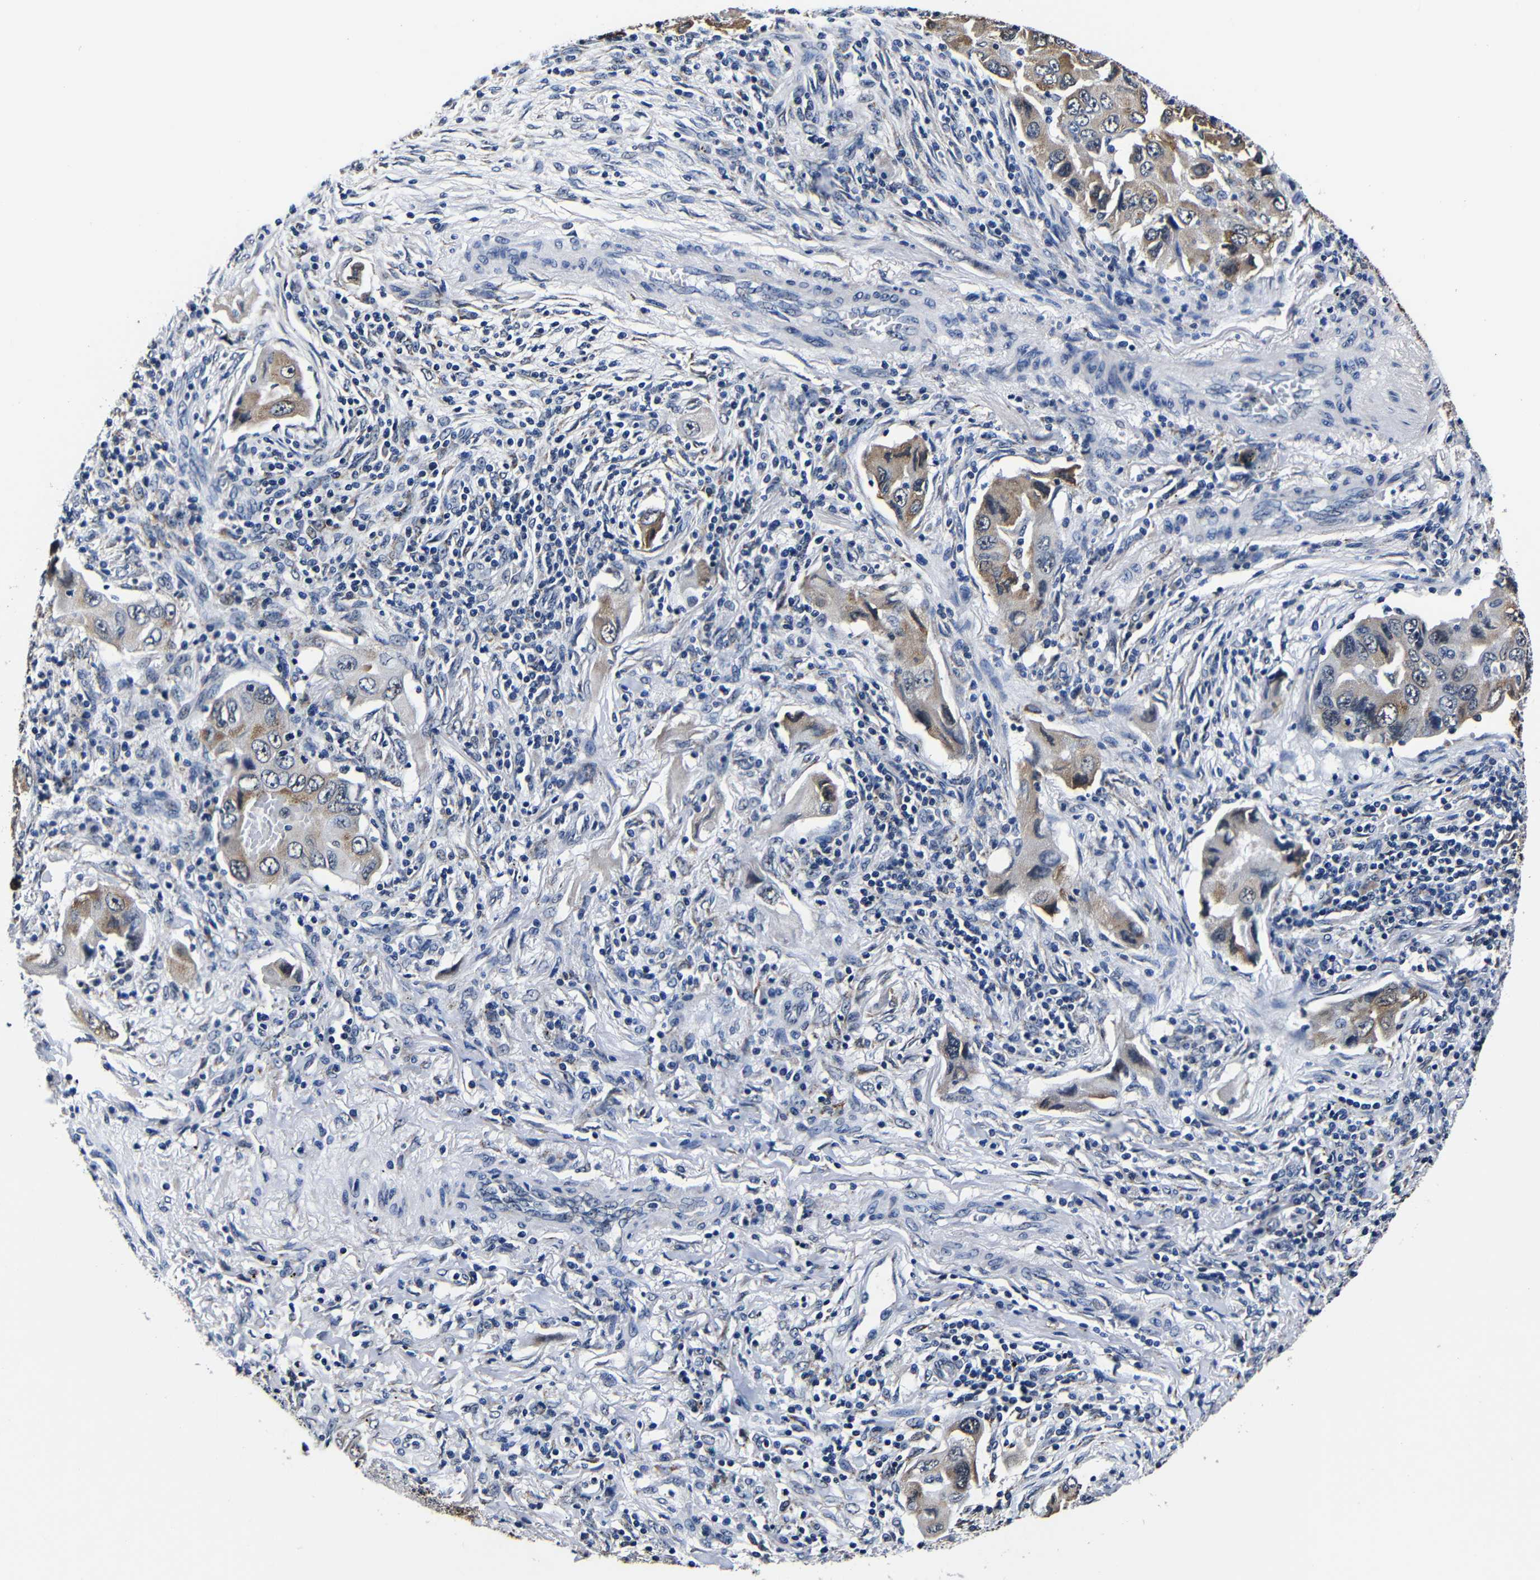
{"staining": {"intensity": "moderate", "quantity": "25%-75%", "location": "cytoplasmic/membranous"}, "tissue": "lung cancer", "cell_type": "Tumor cells", "image_type": "cancer", "snomed": [{"axis": "morphology", "description": "Adenocarcinoma, NOS"}, {"axis": "topography", "description": "Lung"}], "caption": "An image of human lung cancer (adenocarcinoma) stained for a protein reveals moderate cytoplasmic/membranous brown staining in tumor cells.", "gene": "DEPP1", "patient": {"sex": "female", "age": 65}}